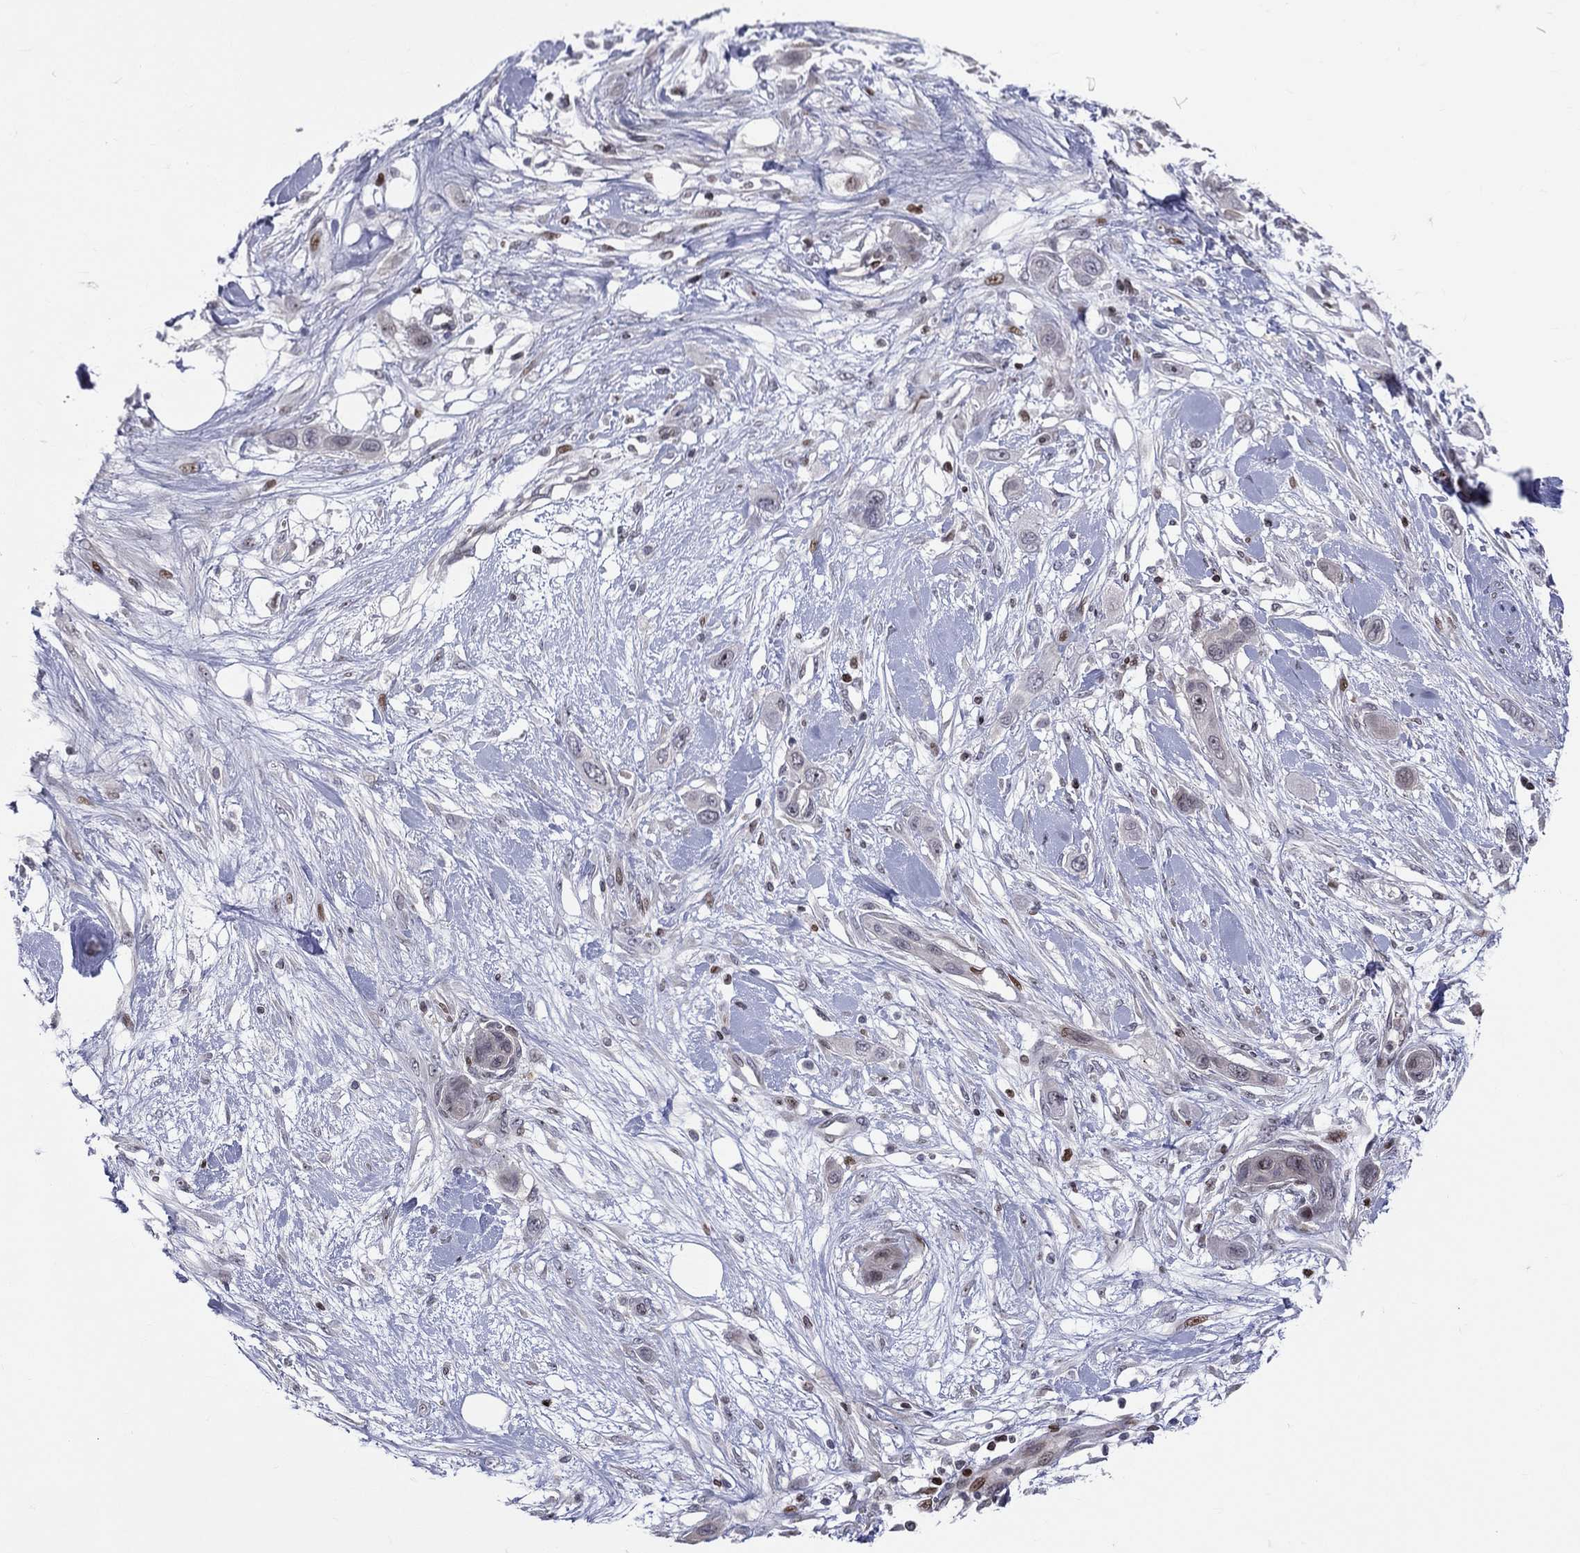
{"staining": {"intensity": "negative", "quantity": "none", "location": "none"}, "tissue": "skin cancer", "cell_type": "Tumor cells", "image_type": "cancer", "snomed": [{"axis": "morphology", "description": "Squamous cell carcinoma, NOS"}, {"axis": "topography", "description": "Skin"}], "caption": "Tumor cells are negative for brown protein staining in squamous cell carcinoma (skin).", "gene": "DBF4B", "patient": {"sex": "male", "age": 79}}